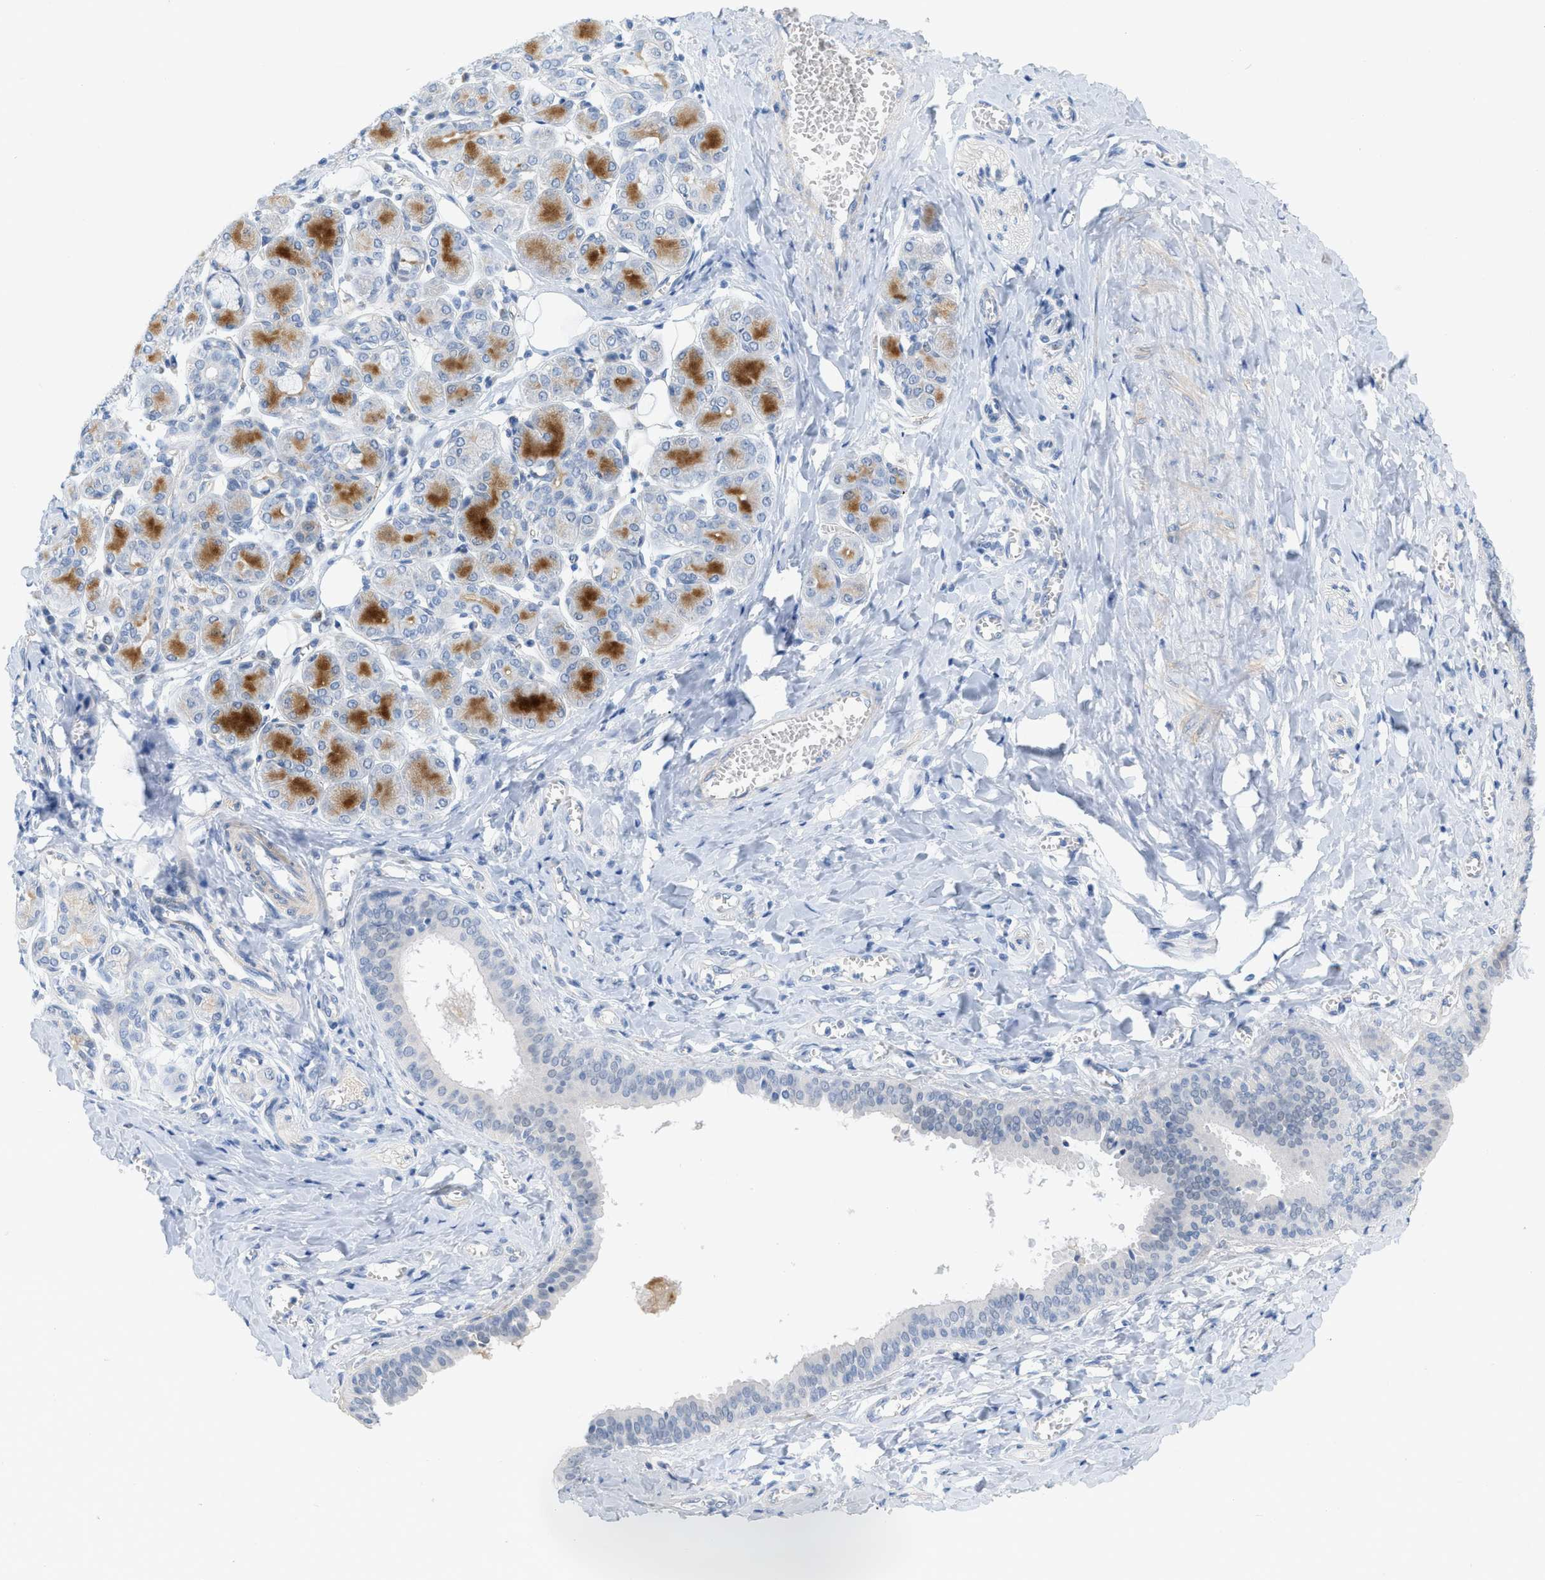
{"staining": {"intensity": "negative", "quantity": "none", "location": "none"}, "tissue": "salivary gland", "cell_type": "Glandular cells", "image_type": "normal", "snomed": [{"axis": "morphology", "description": "Normal tissue, NOS"}, {"axis": "morphology", "description": "Inflammation, NOS"}, {"axis": "topography", "description": "Lymph node"}, {"axis": "topography", "description": "Salivary gland"}], "caption": "IHC of unremarkable human salivary gland shows no staining in glandular cells. (DAB (3,3'-diaminobenzidine) IHC, high magnification).", "gene": "HLTF", "patient": {"sex": "male", "age": 3}}